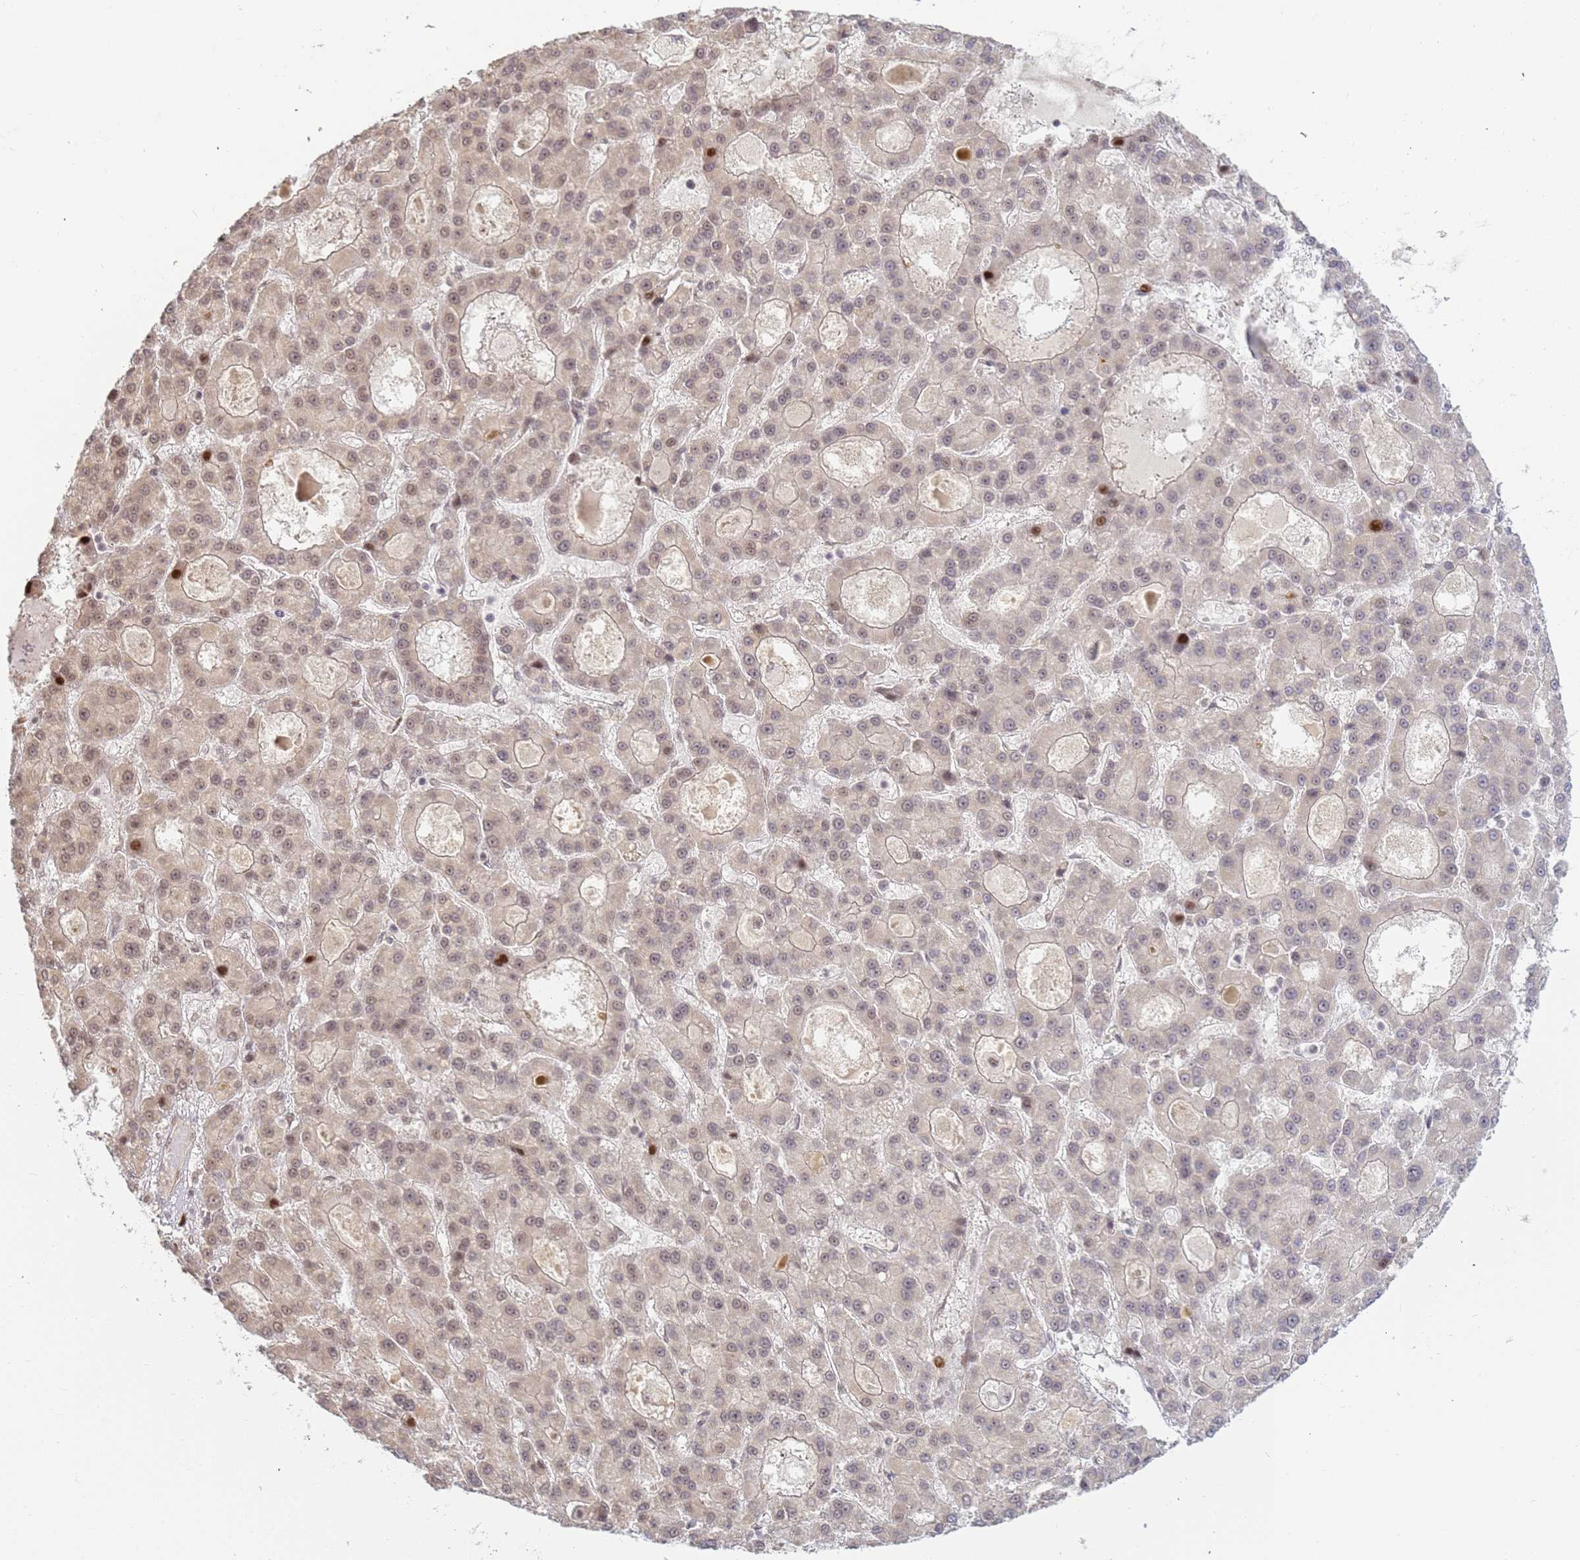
{"staining": {"intensity": "moderate", "quantity": "25%-75%", "location": "nuclear"}, "tissue": "liver cancer", "cell_type": "Tumor cells", "image_type": "cancer", "snomed": [{"axis": "morphology", "description": "Carcinoma, Hepatocellular, NOS"}, {"axis": "topography", "description": "Liver"}], "caption": "Liver cancer (hepatocellular carcinoma) tissue reveals moderate nuclear staining in about 25%-75% of tumor cells, visualized by immunohistochemistry.", "gene": "ABCA2", "patient": {"sex": "male", "age": 70}}